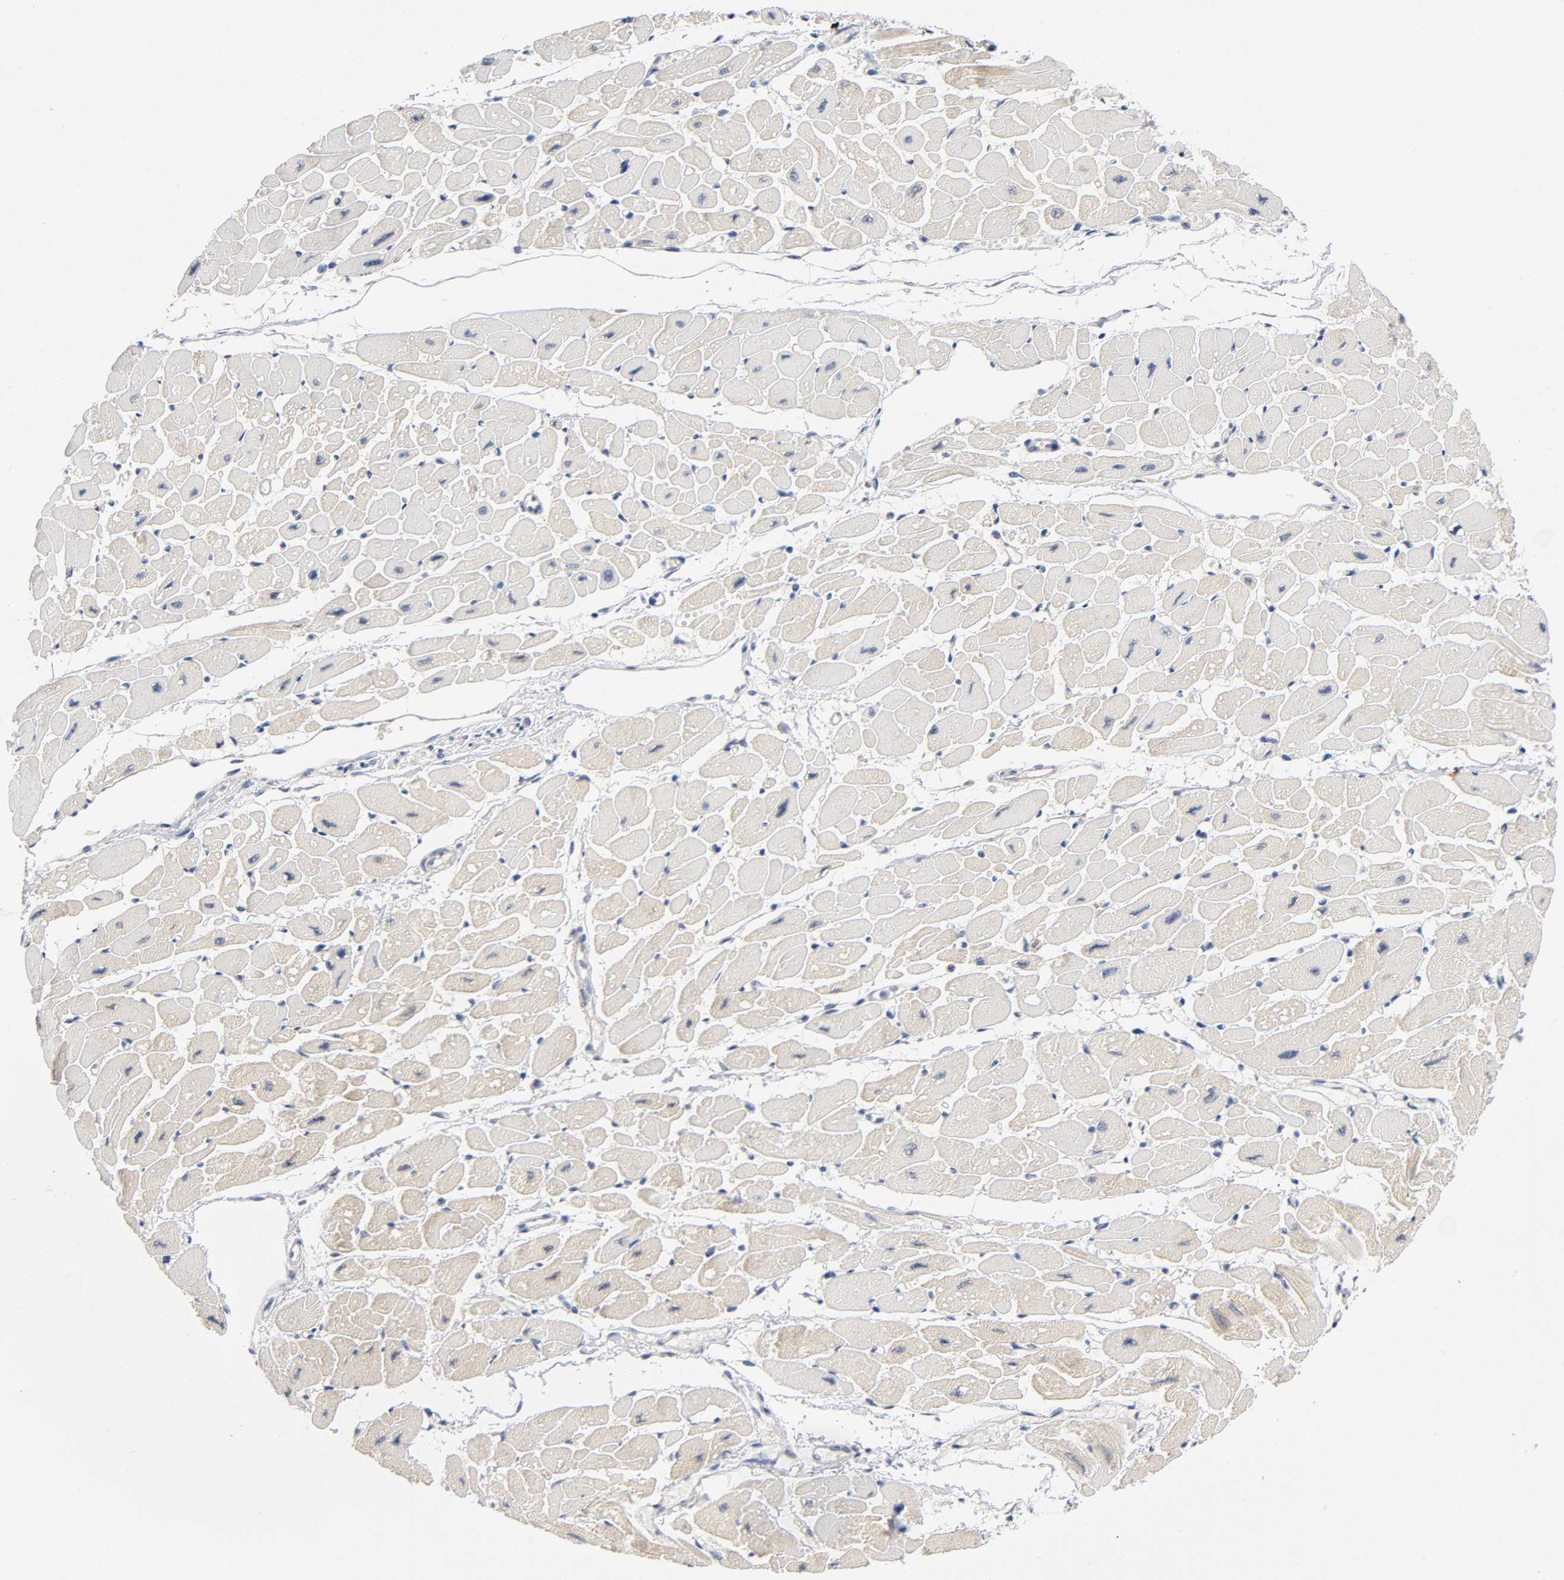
{"staining": {"intensity": "negative", "quantity": "none", "location": "none"}, "tissue": "heart muscle", "cell_type": "Cardiomyocytes", "image_type": "normal", "snomed": [{"axis": "morphology", "description": "Normal tissue, NOS"}, {"axis": "topography", "description": "Heart"}], "caption": "High power microscopy micrograph of an immunohistochemistry image of unremarkable heart muscle, revealing no significant staining in cardiomyocytes.", "gene": "TNC", "patient": {"sex": "female", "age": 54}}